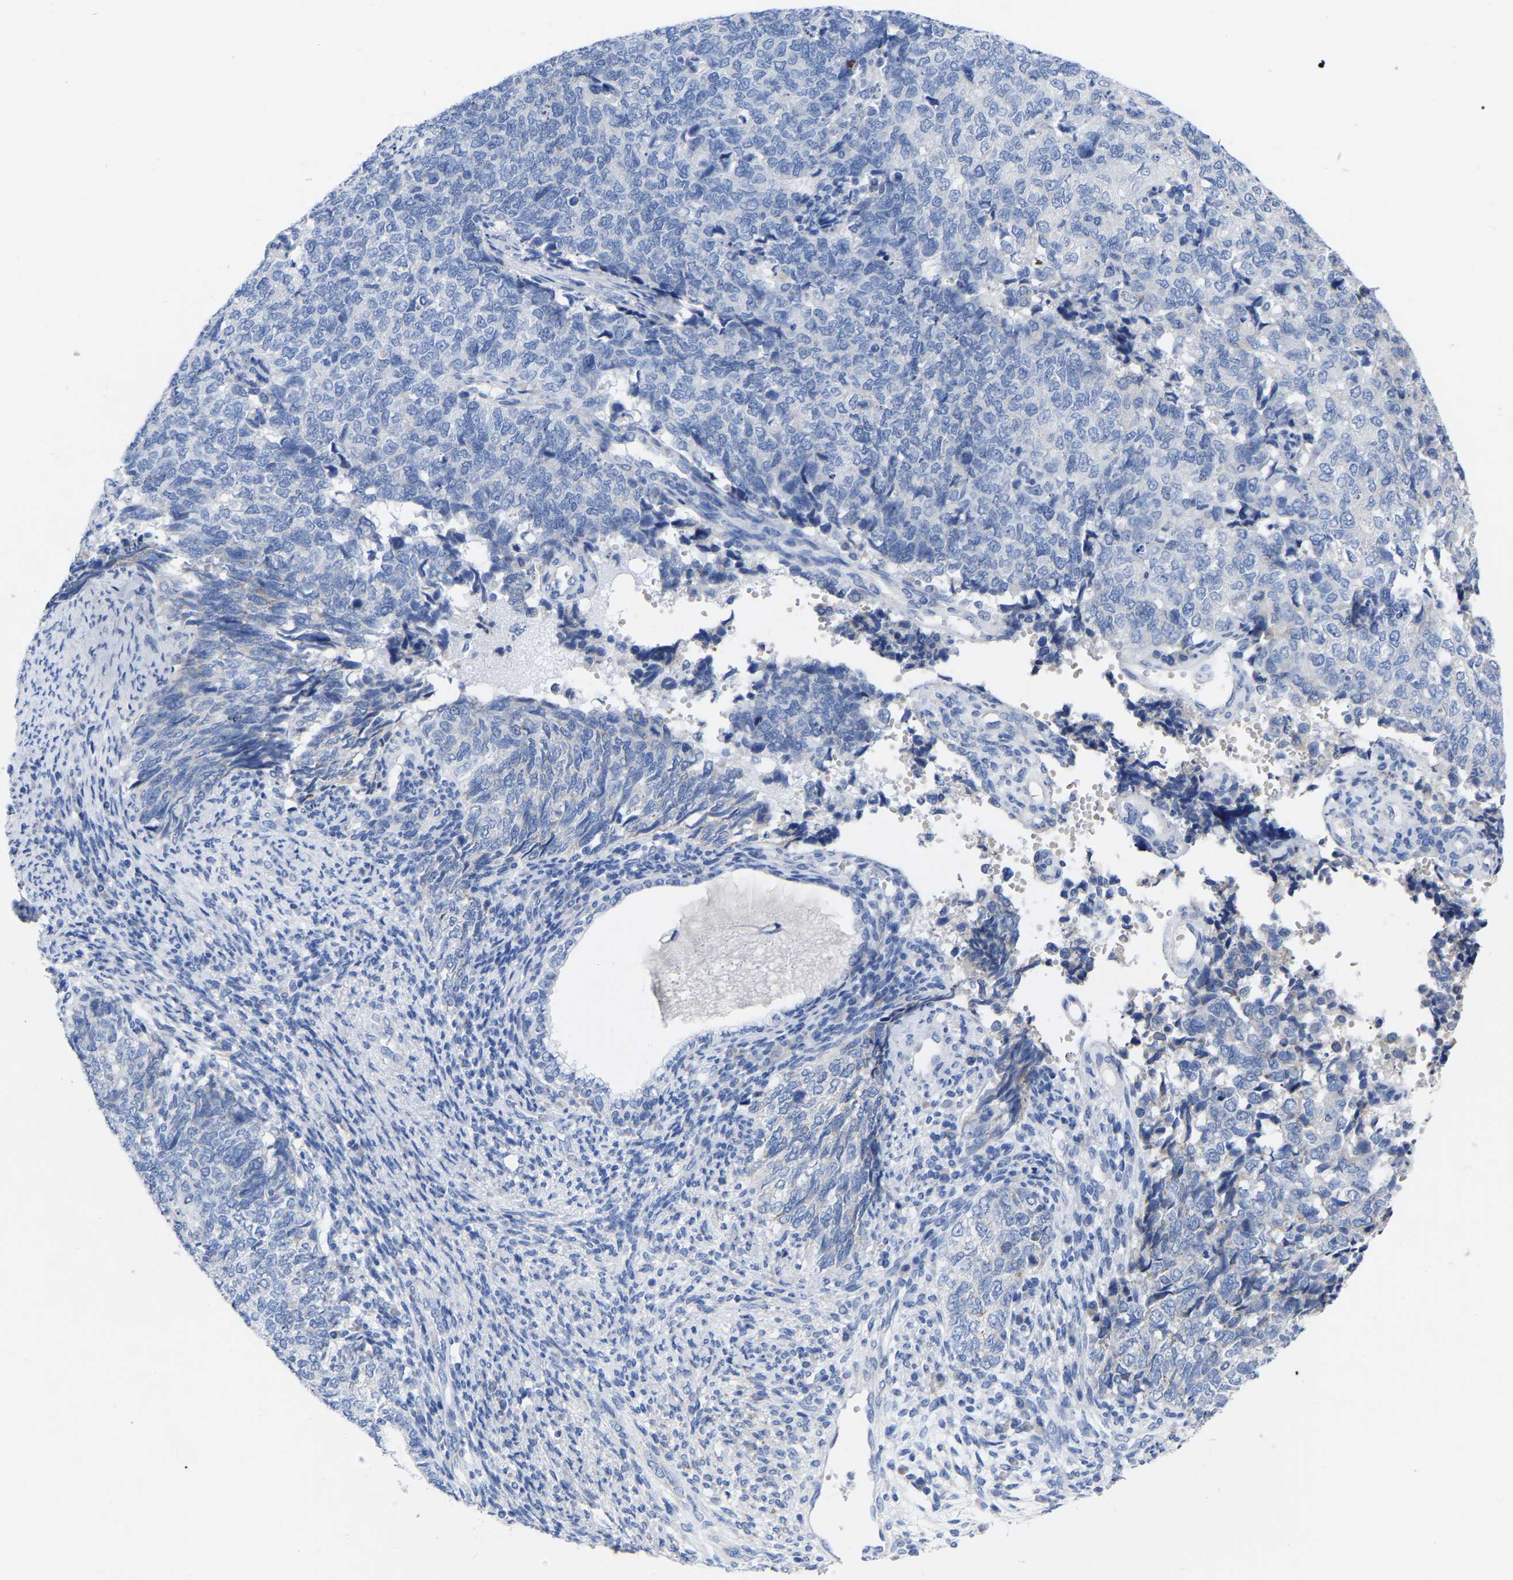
{"staining": {"intensity": "negative", "quantity": "none", "location": "none"}, "tissue": "cervical cancer", "cell_type": "Tumor cells", "image_type": "cancer", "snomed": [{"axis": "morphology", "description": "Squamous cell carcinoma, NOS"}, {"axis": "topography", "description": "Cervix"}], "caption": "A histopathology image of human cervical cancer is negative for staining in tumor cells. (Brightfield microscopy of DAB (3,3'-diaminobenzidine) immunohistochemistry at high magnification).", "gene": "GDF3", "patient": {"sex": "female", "age": 63}}